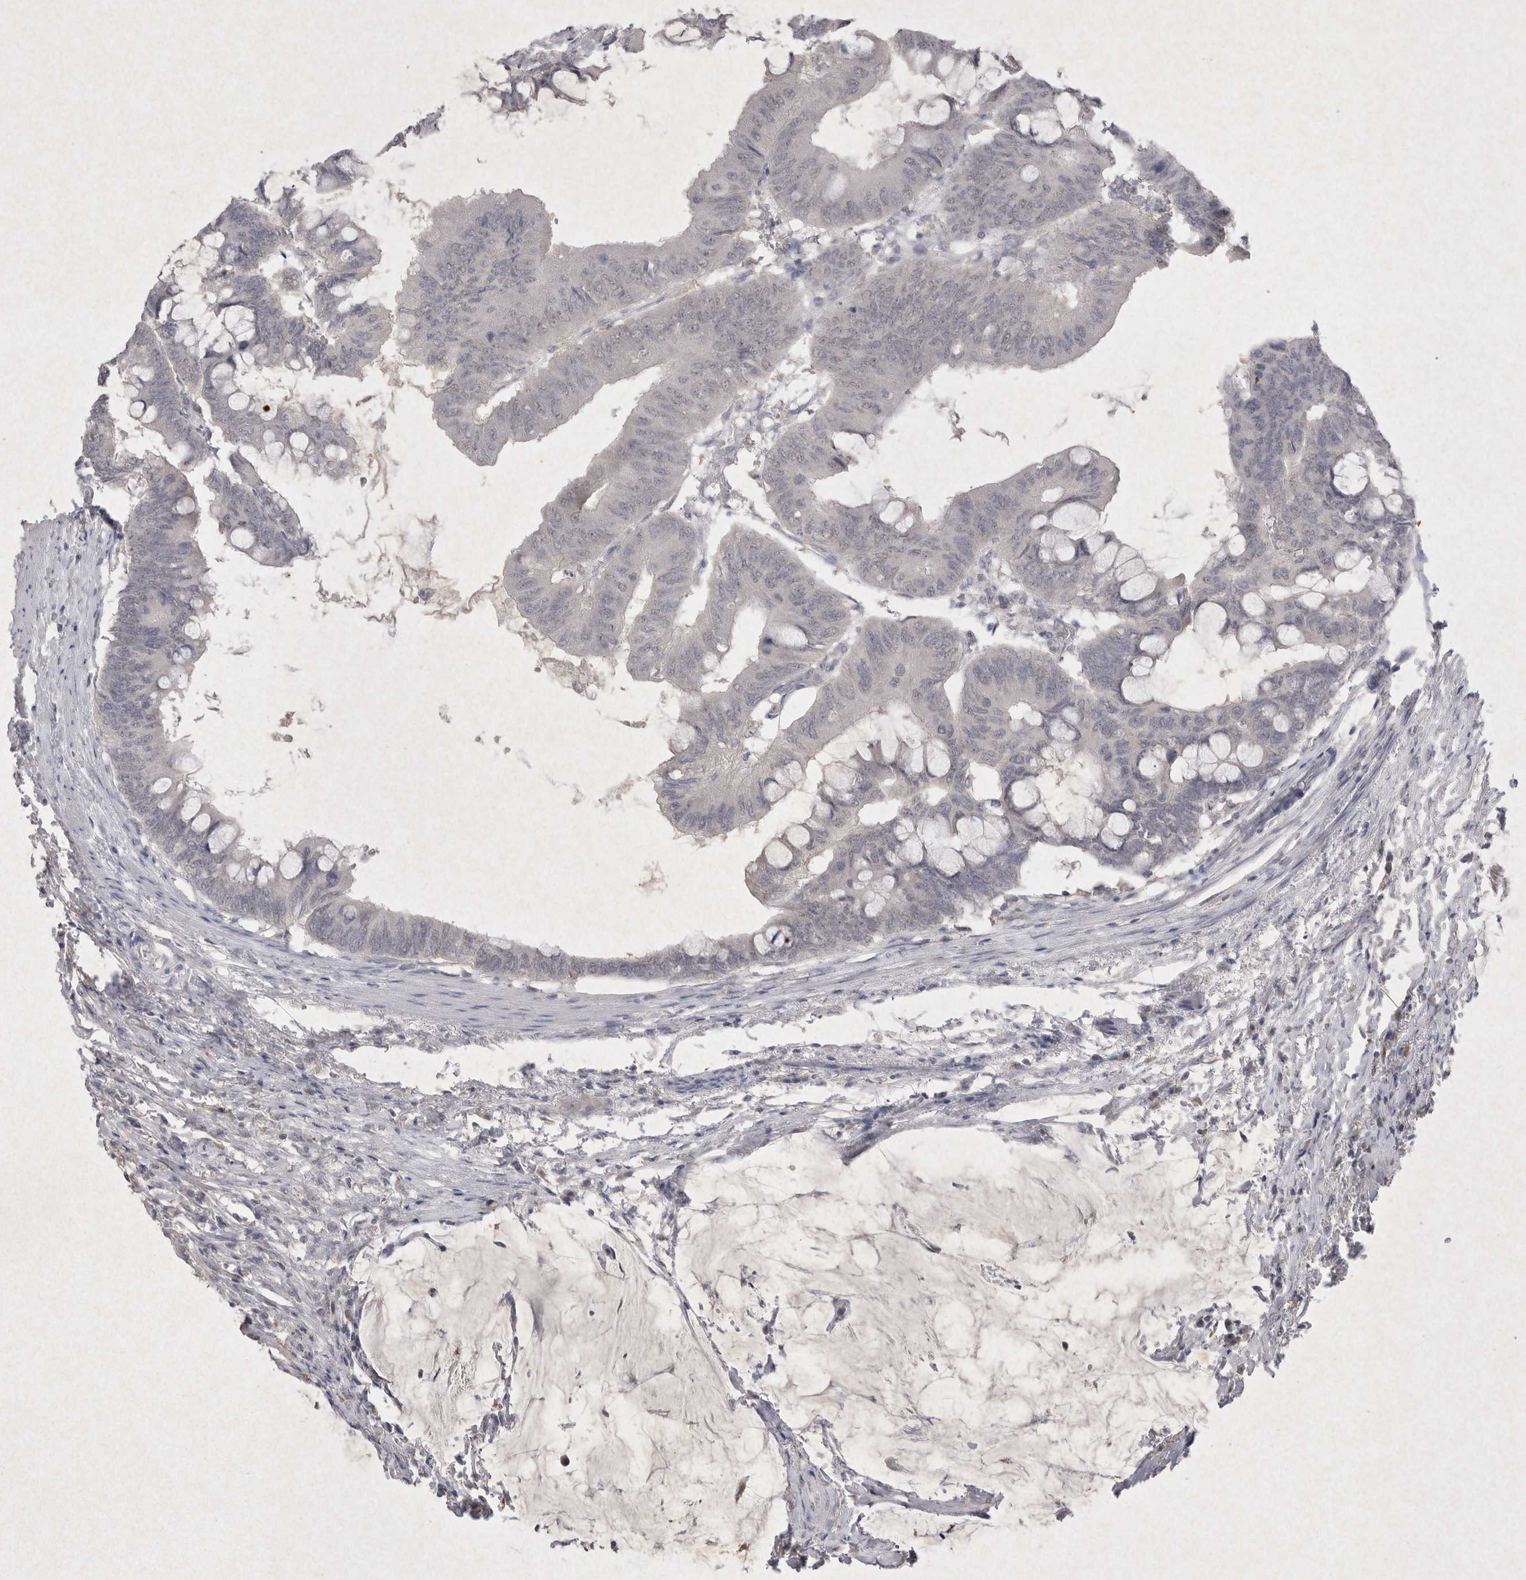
{"staining": {"intensity": "negative", "quantity": "none", "location": "none"}, "tissue": "colorectal cancer", "cell_type": "Tumor cells", "image_type": "cancer", "snomed": [{"axis": "morphology", "description": "Normal tissue, NOS"}, {"axis": "morphology", "description": "Adenocarcinoma, NOS"}, {"axis": "topography", "description": "Rectum"}, {"axis": "topography", "description": "Peripheral nerve tissue"}], "caption": "Histopathology image shows no significant protein staining in tumor cells of colorectal cancer (adenocarcinoma).", "gene": "LYVE1", "patient": {"sex": "male", "age": 92}}